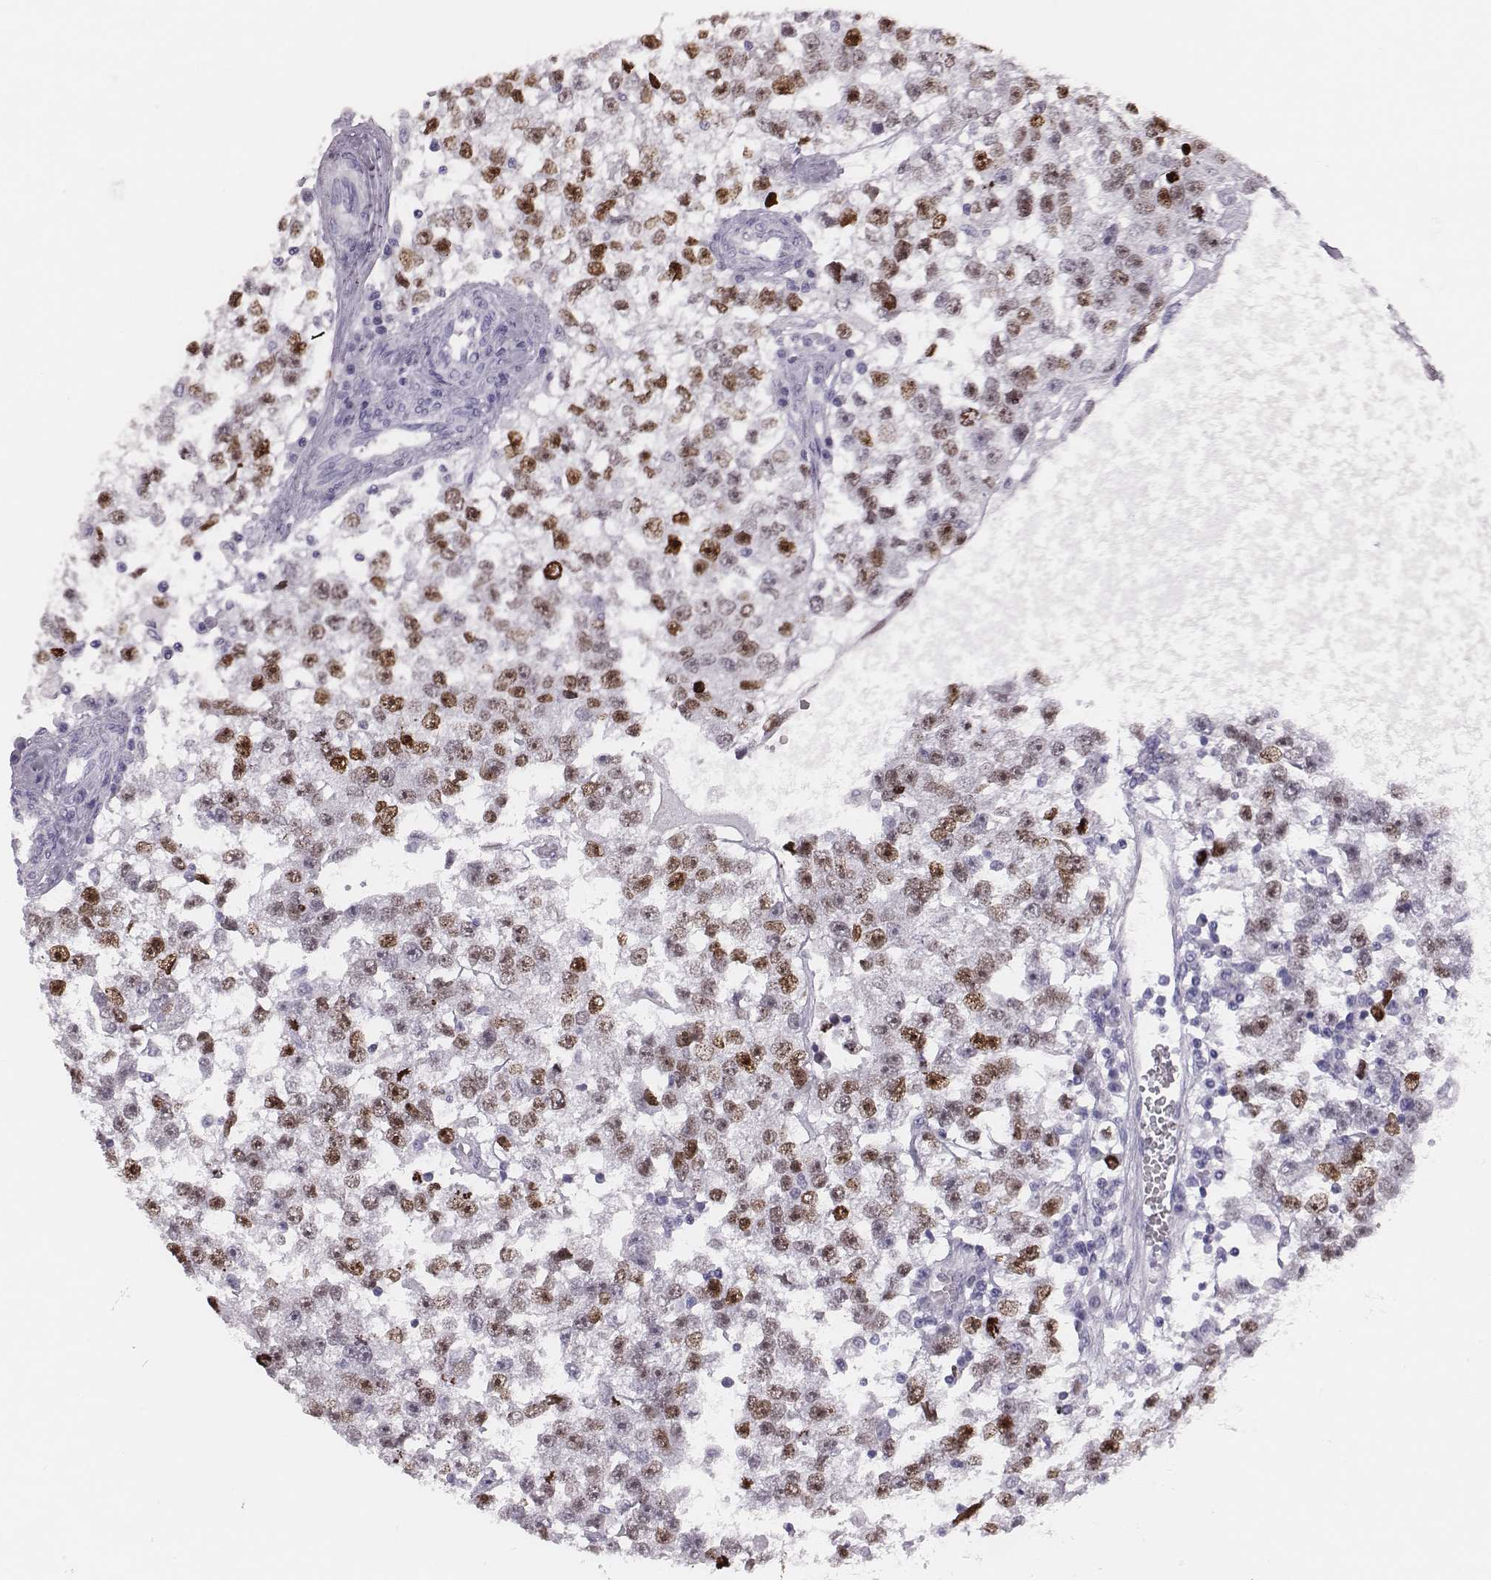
{"staining": {"intensity": "strong", "quantity": ">75%", "location": "nuclear"}, "tissue": "testis cancer", "cell_type": "Tumor cells", "image_type": "cancer", "snomed": [{"axis": "morphology", "description": "Seminoma, NOS"}, {"axis": "topography", "description": "Testis"}], "caption": "Testis seminoma stained for a protein (brown) reveals strong nuclear positive expression in about >75% of tumor cells.", "gene": "H1-6", "patient": {"sex": "male", "age": 34}}